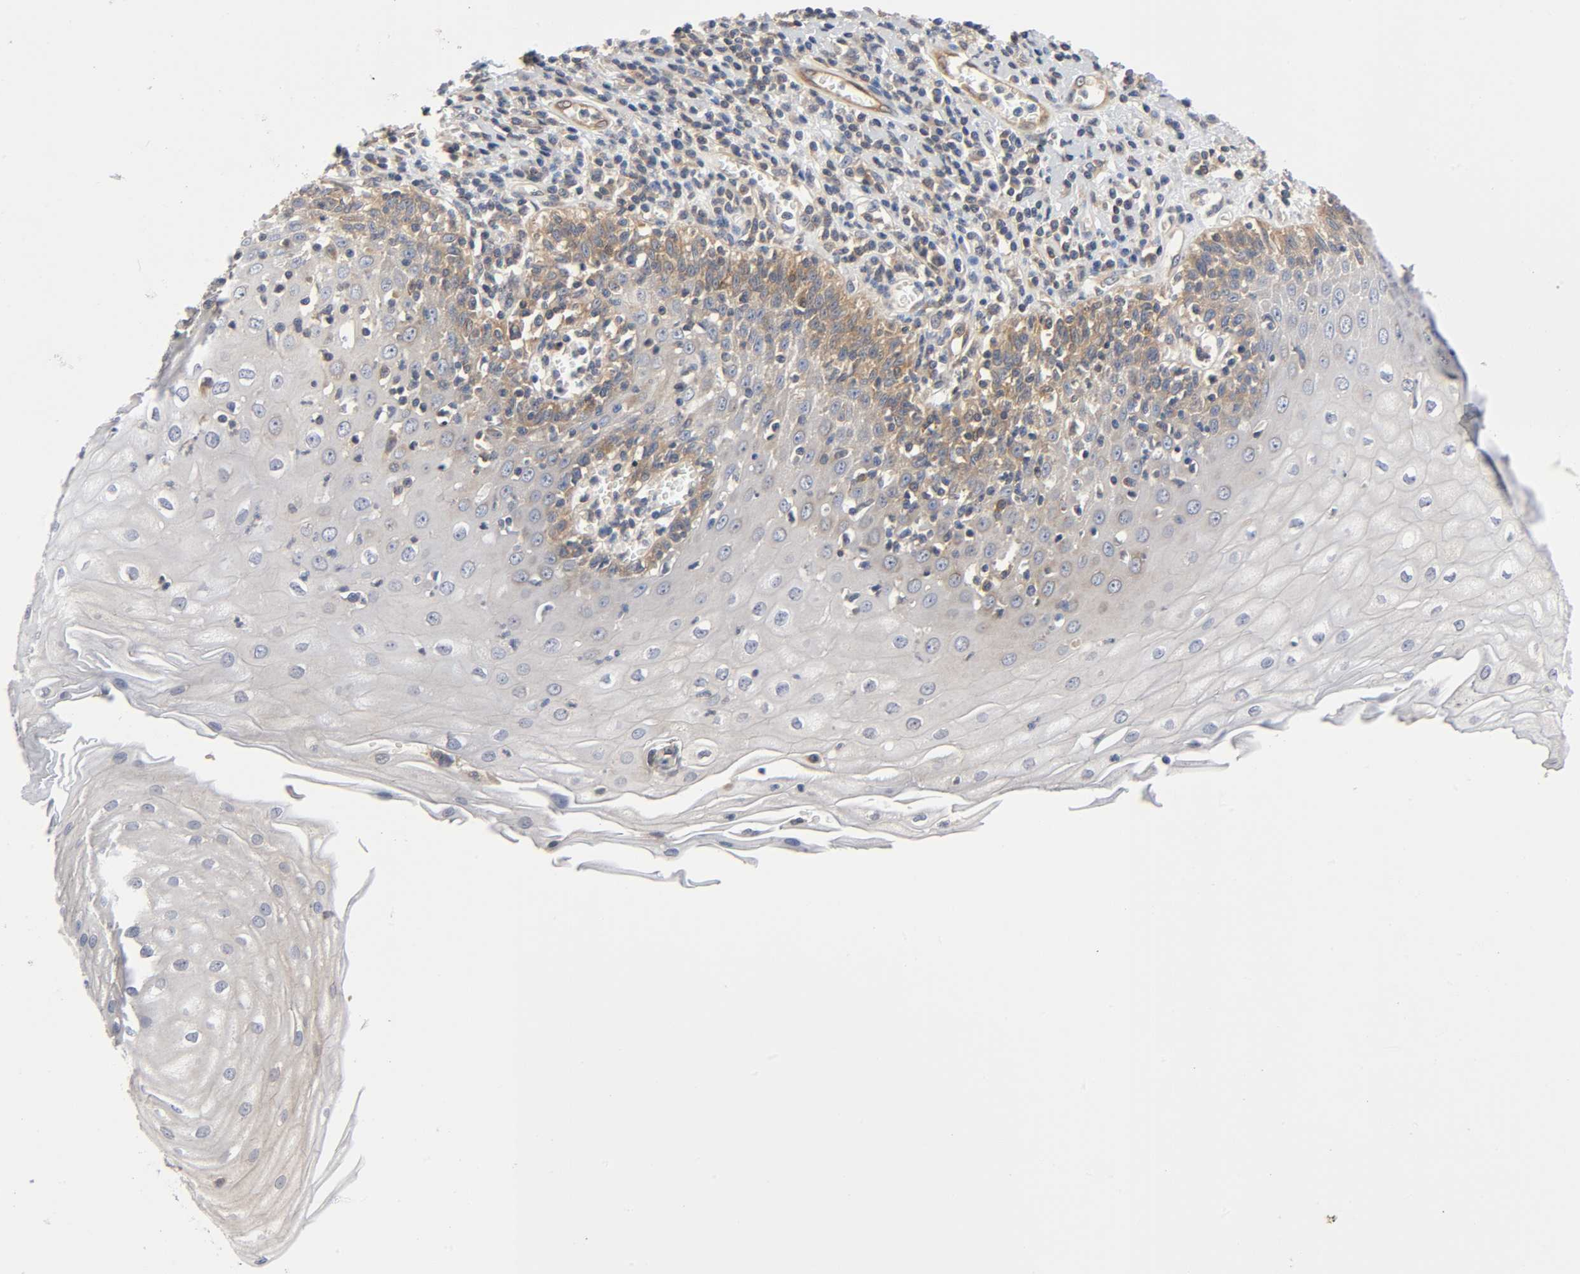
{"staining": {"intensity": "moderate", "quantity": "25%-75%", "location": "cytoplasmic/membranous"}, "tissue": "esophagus", "cell_type": "Squamous epithelial cells", "image_type": "normal", "snomed": [{"axis": "morphology", "description": "Normal tissue, NOS"}, {"axis": "morphology", "description": "Squamous cell carcinoma, NOS"}, {"axis": "topography", "description": "Esophagus"}], "caption": "Human esophagus stained with a brown dye reveals moderate cytoplasmic/membranous positive expression in approximately 25%-75% of squamous epithelial cells.", "gene": "PRKAB1", "patient": {"sex": "male", "age": 65}}